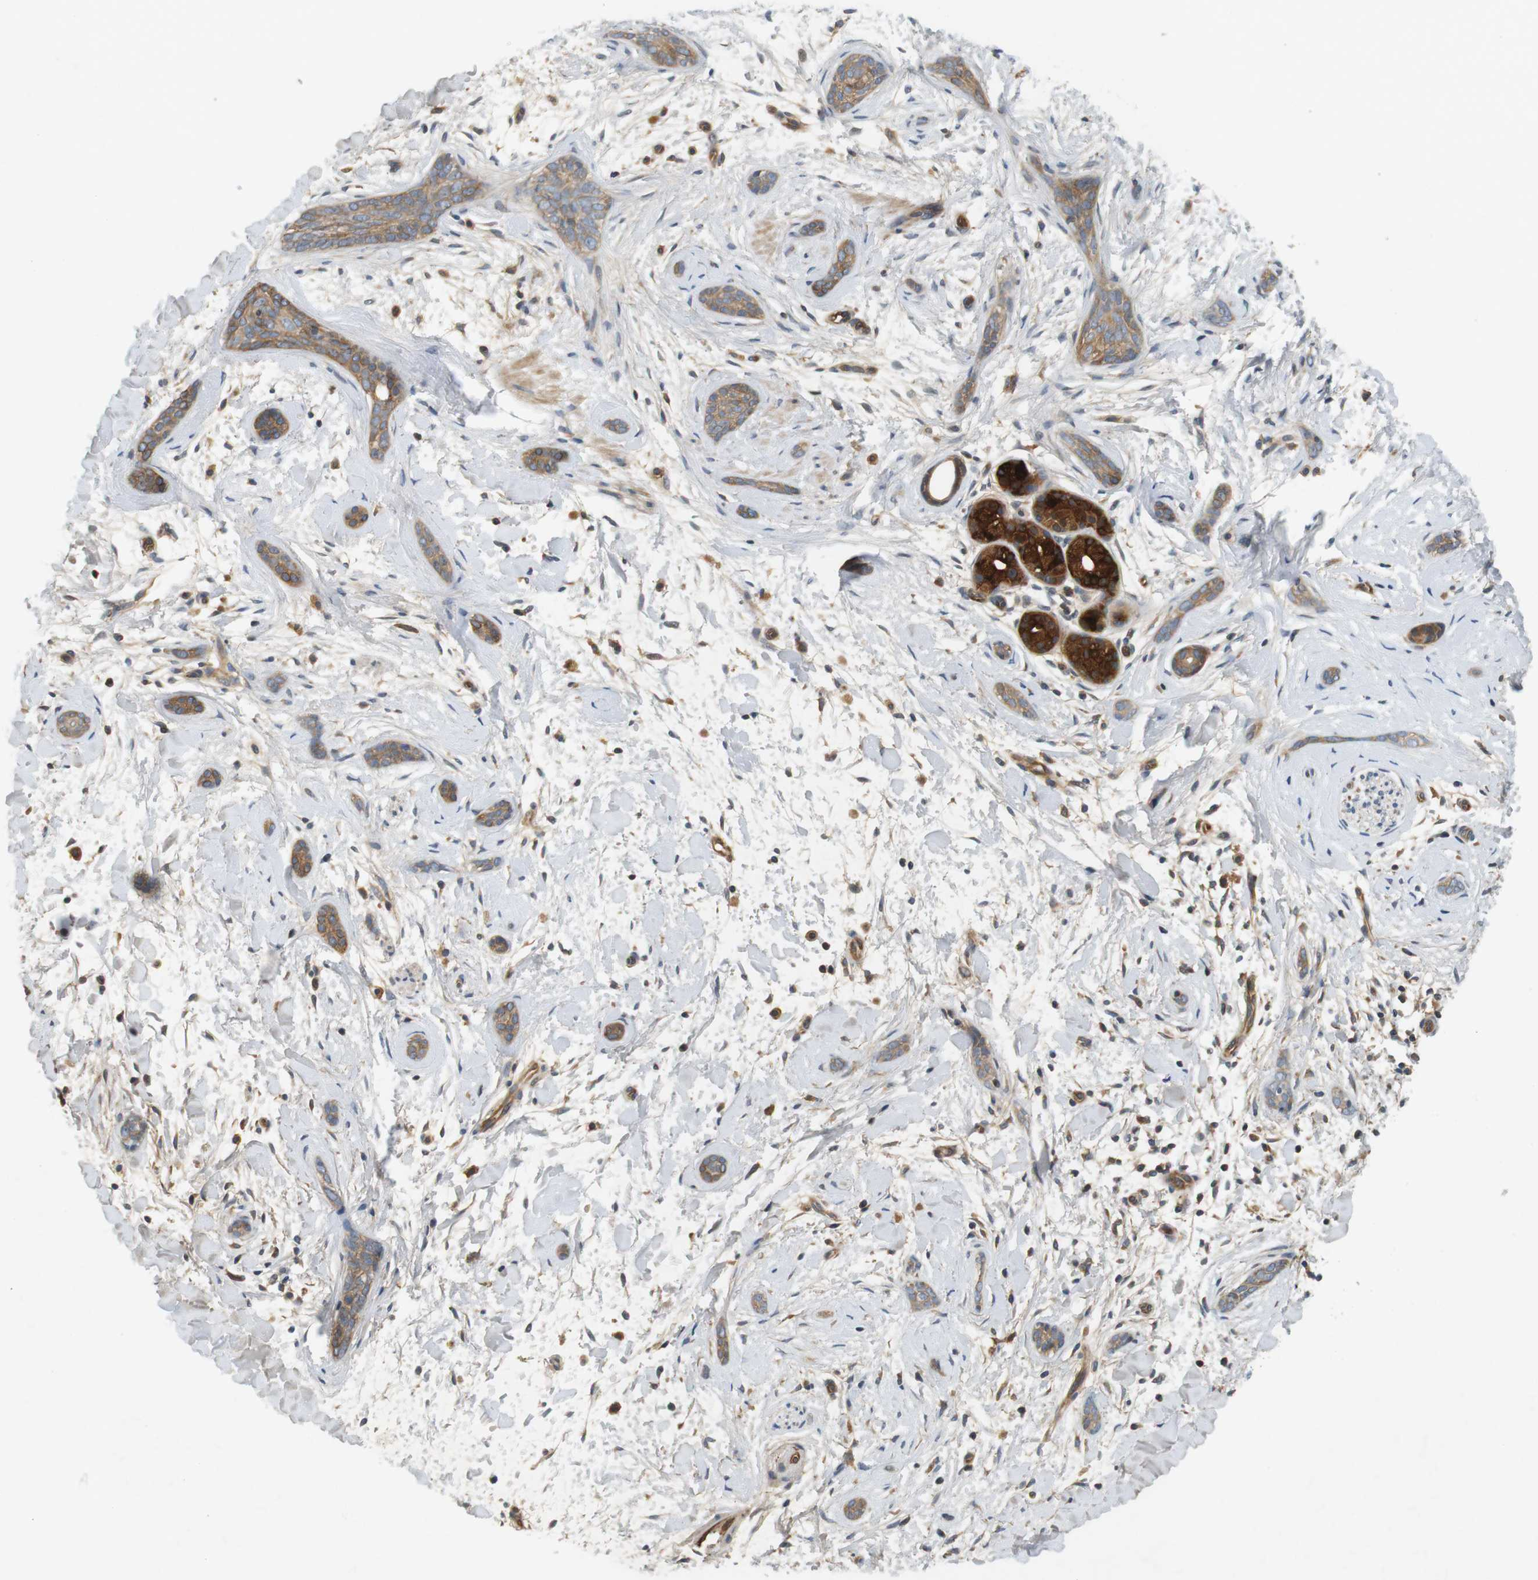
{"staining": {"intensity": "moderate", "quantity": ">75%", "location": "cytoplasmic/membranous"}, "tissue": "skin cancer", "cell_type": "Tumor cells", "image_type": "cancer", "snomed": [{"axis": "morphology", "description": "Basal cell carcinoma"}, {"axis": "morphology", "description": "Adnexal tumor, benign"}, {"axis": "topography", "description": "Skin"}], "caption": "This micrograph exhibits IHC staining of basal cell carcinoma (skin), with medium moderate cytoplasmic/membranous positivity in about >75% of tumor cells.", "gene": "SH3GLB1", "patient": {"sex": "female", "age": 42}}